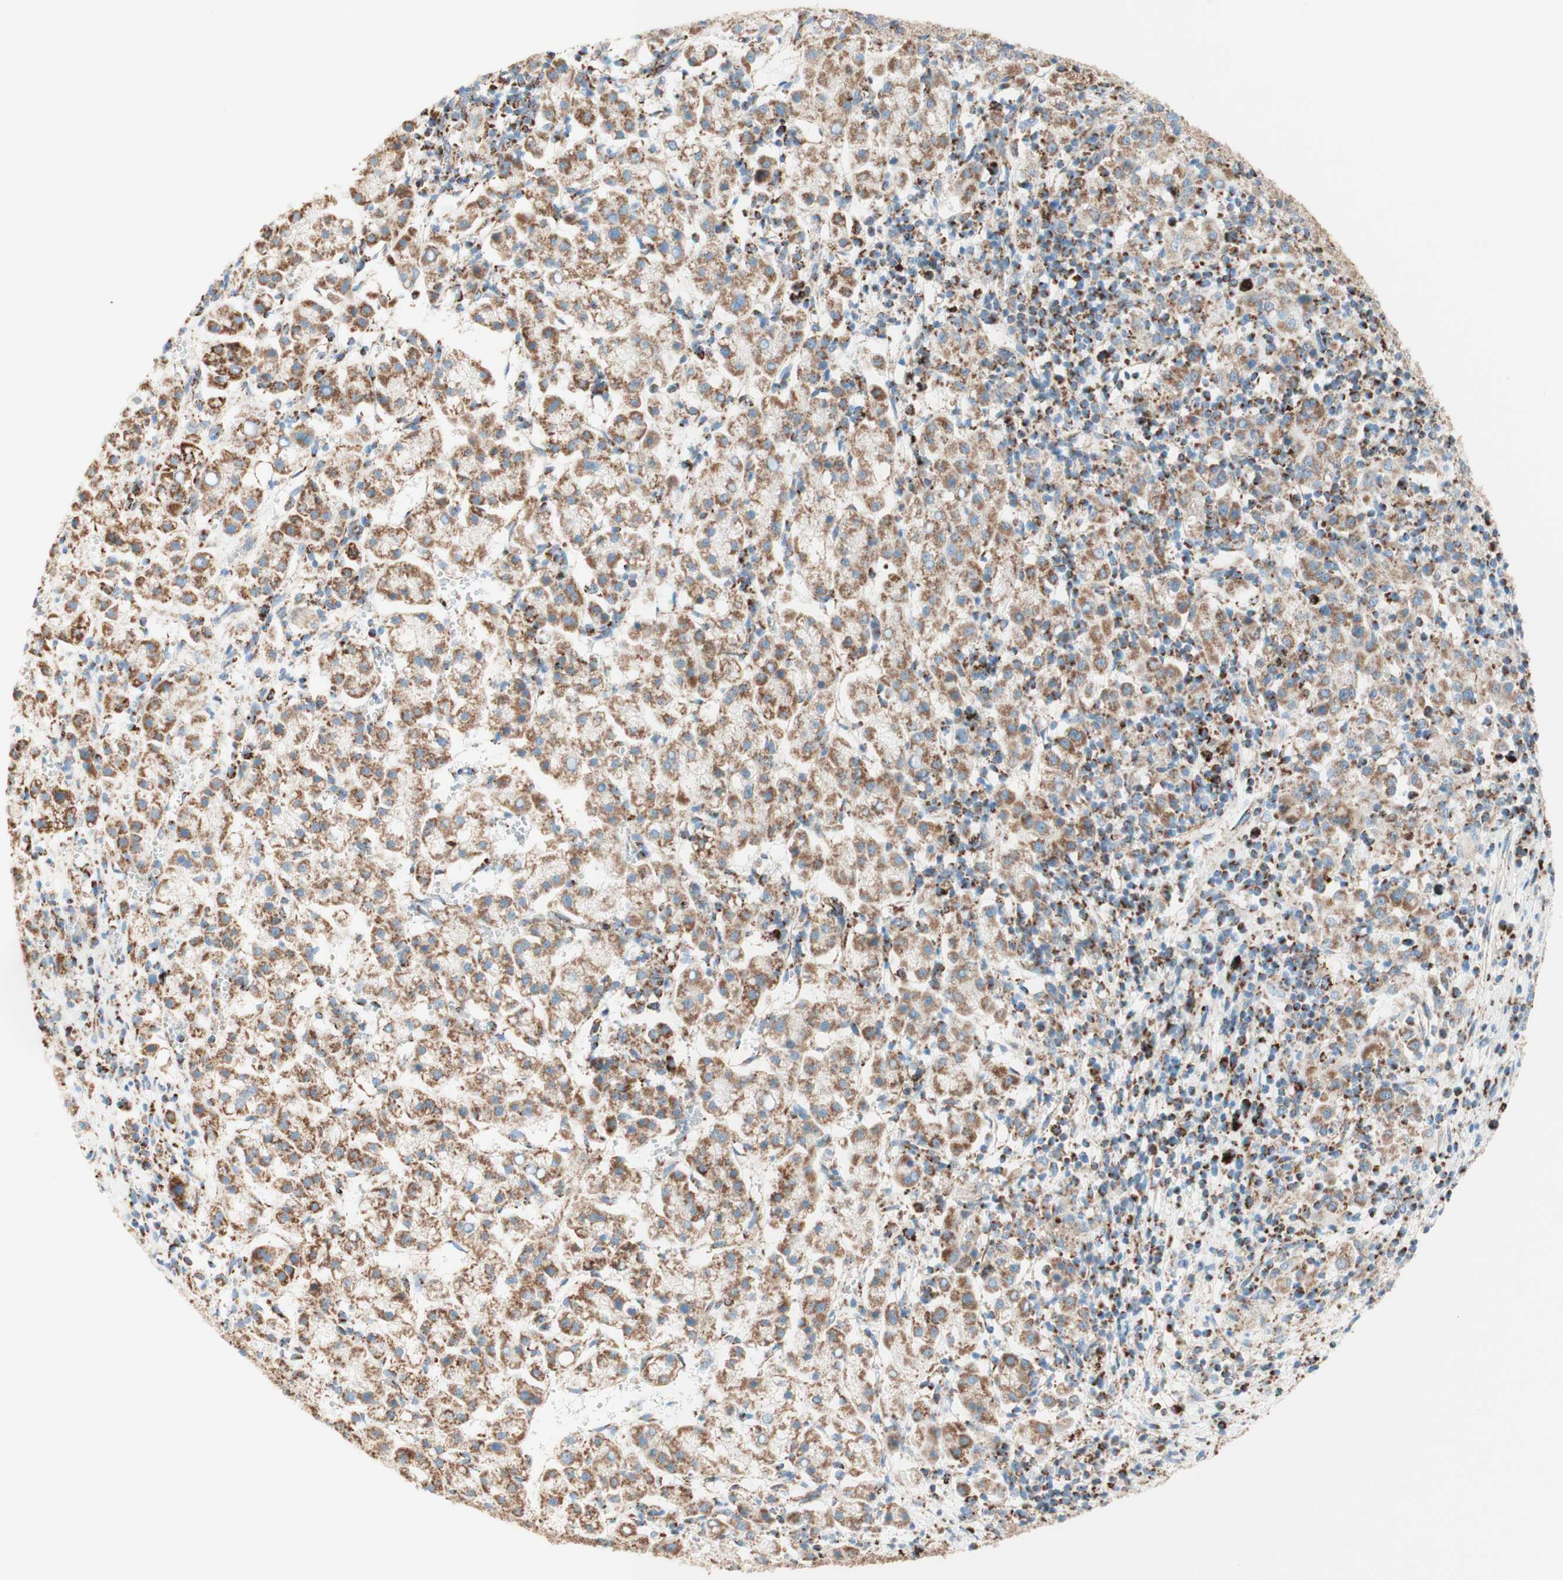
{"staining": {"intensity": "moderate", "quantity": ">75%", "location": "cytoplasmic/membranous"}, "tissue": "liver cancer", "cell_type": "Tumor cells", "image_type": "cancer", "snomed": [{"axis": "morphology", "description": "Carcinoma, Hepatocellular, NOS"}, {"axis": "topography", "description": "Liver"}], "caption": "Immunohistochemistry micrograph of liver cancer stained for a protein (brown), which exhibits medium levels of moderate cytoplasmic/membranous expression in approximately >75% of tumor cells.", "gene": "TOMM20", "patient": {"sex": "female", "age": 58}}